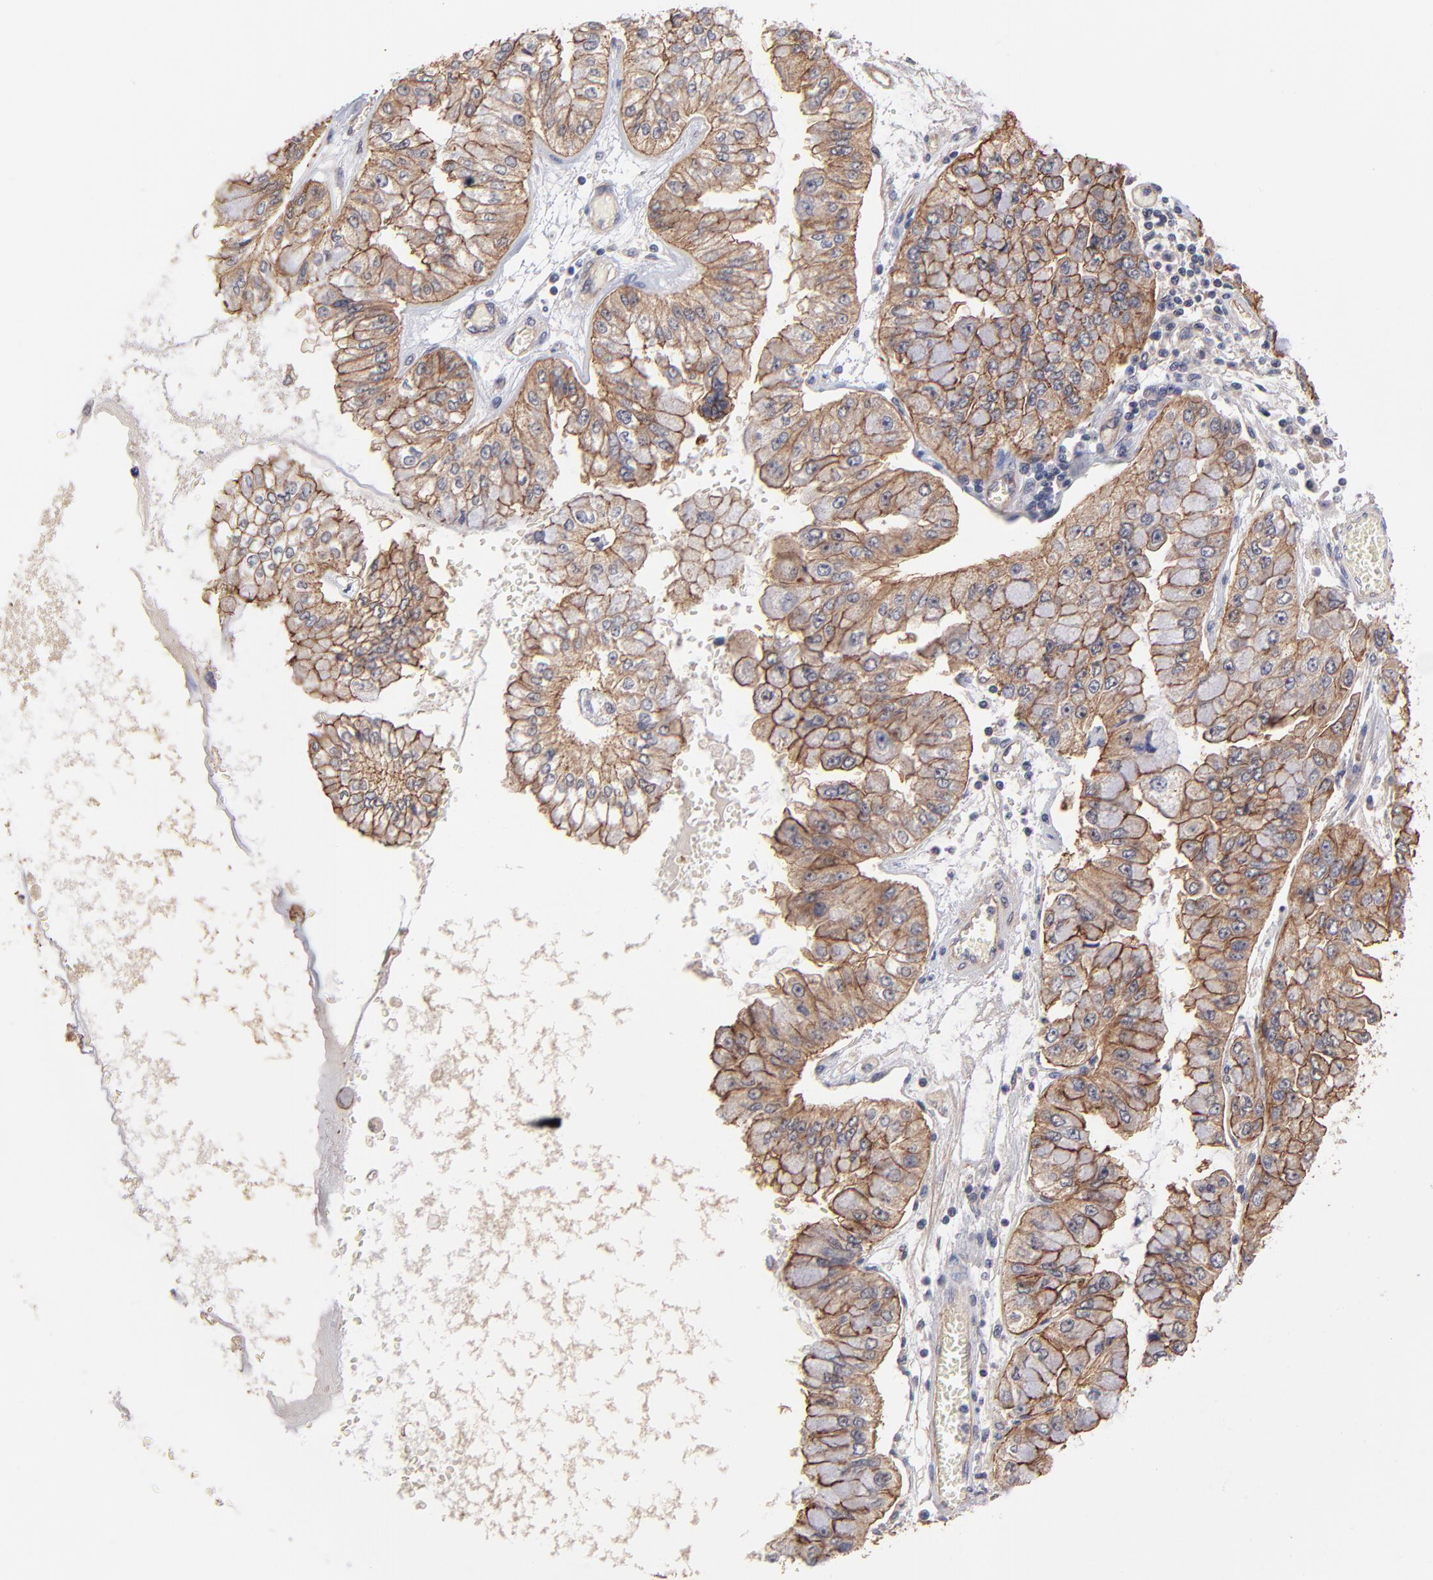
{"staining": {"intensity": "strong", "quantity": ">75%", "location": "cytoplasmic/membranous"}, "tissue": "liver cancer", "cell_type": "Tumor cells", "image_type": "cancer", "snomed": [{"axis": "morphology", "description": "Cholangiocarcinoma"}, {"axis": "topography", "description": "Liver"}], "caption": "An immunohistochemistry (IHC) micrograph of tumor tissue is shown. Protein staining in brown shows strong cytoplasmic/membranous positivity in liver cancer within tumor cells. The staining is performed using DAB brown chromogen to label protein expression. The nuclei are counter-stained blue using hematoxylin.", "gene": "STAP2", "patient": {"sex": "female", "age": 79}}